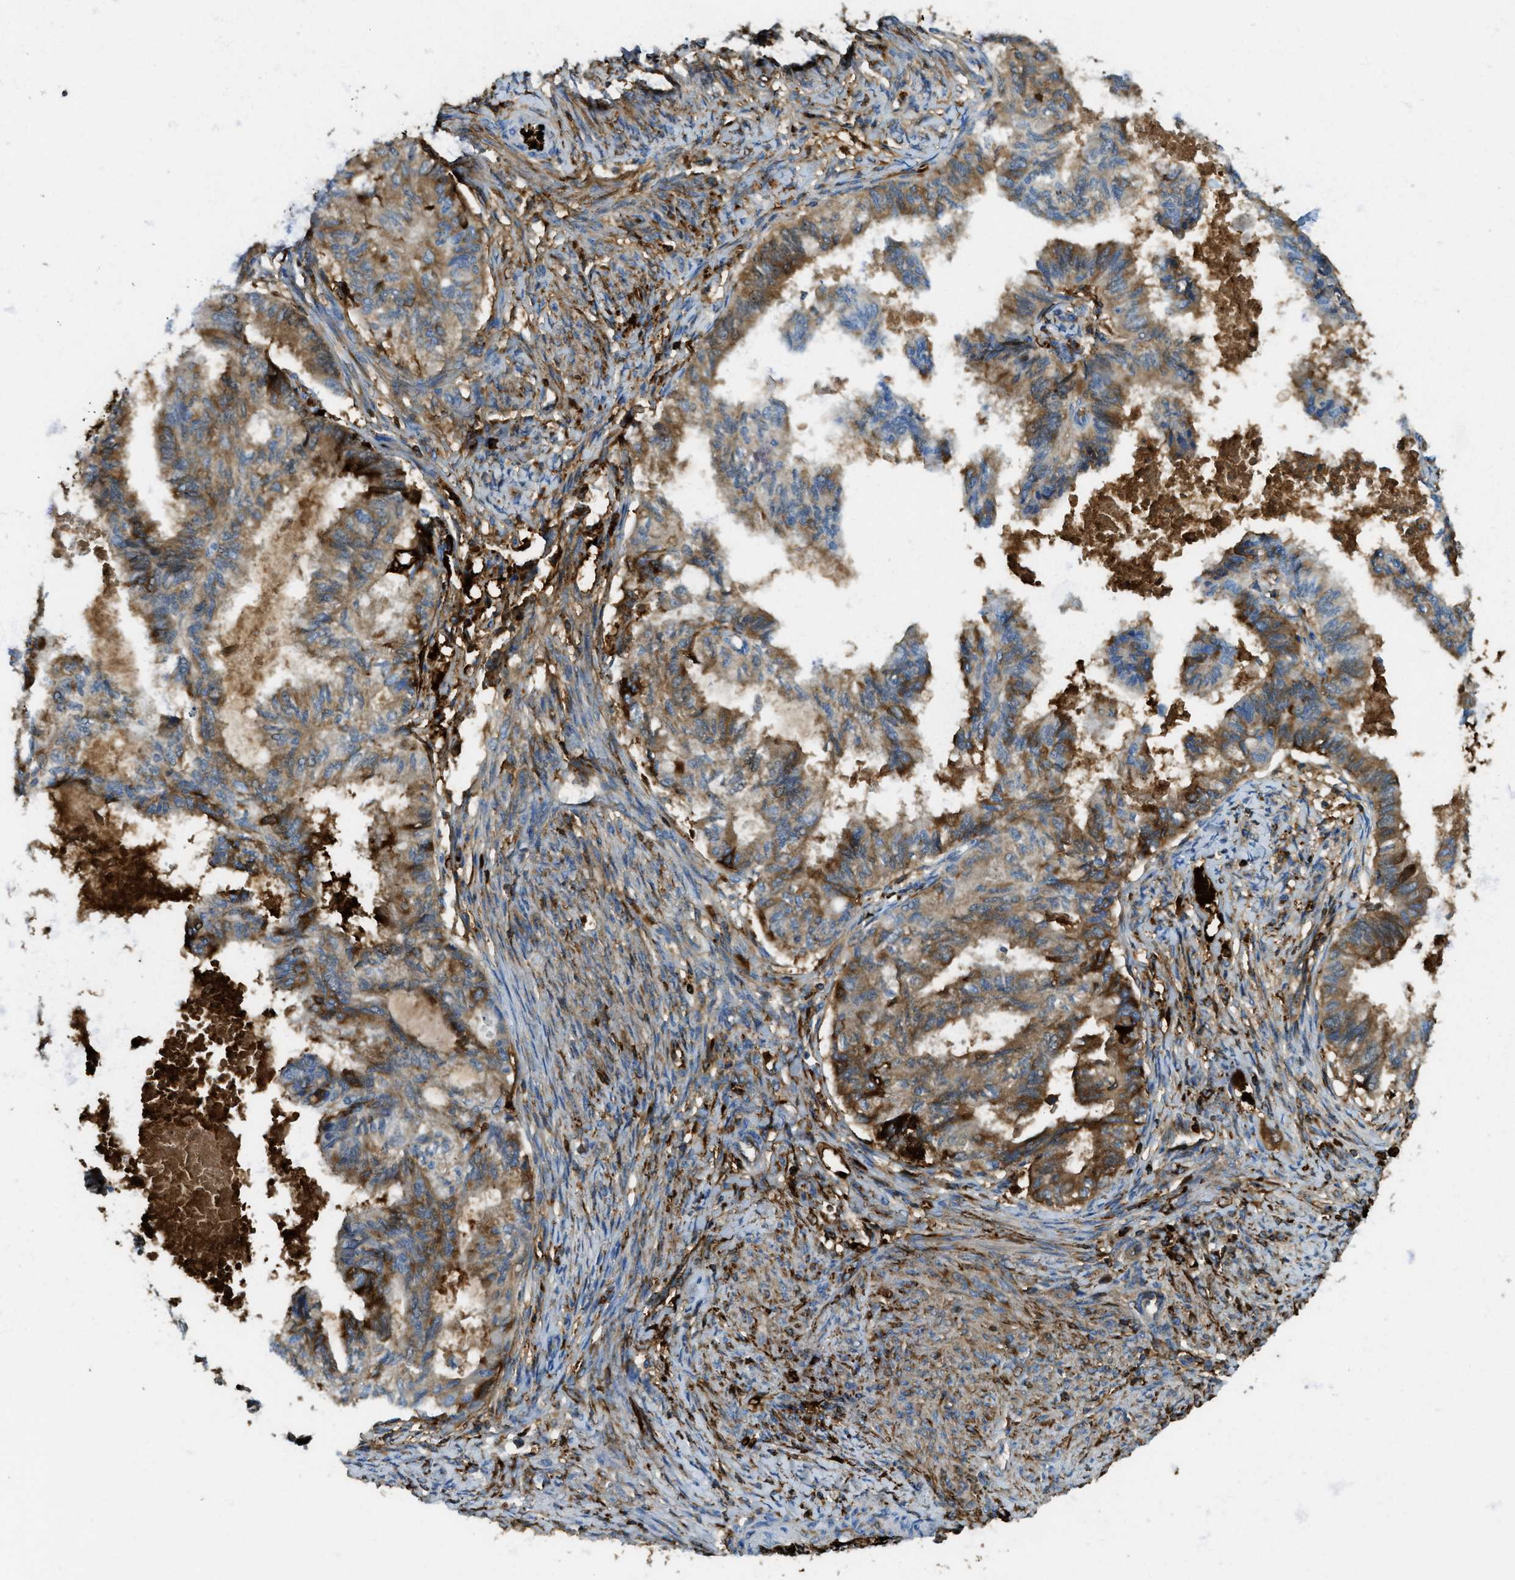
{"staining": {"intensity": "moderate", "quantity": ">75%", "location": "cytoplasmic/membranous"}, "tissue": "cervical cancer", "cell_type": "Tumor cells", "image_type": "cancer", "snomed": [{"axis": "morphology", "description": "Normal tissue, NOS"}, {"axis": "morphology", "description": "Adenocarcinoma, NOS"}, {"axis": "topography", "description": "Cervix"}, {"axis": "topography", "description": "Endometrium"}], "caption": "Immunohistochemical staining of cervical cancer (adenocarcinoma) shows medium levels of moderate cytoplasmic/membranous staining in approximately >75% of tumor cells.", "gene": "TRIM59", "patient": {"sex": "female", "age": 86}}